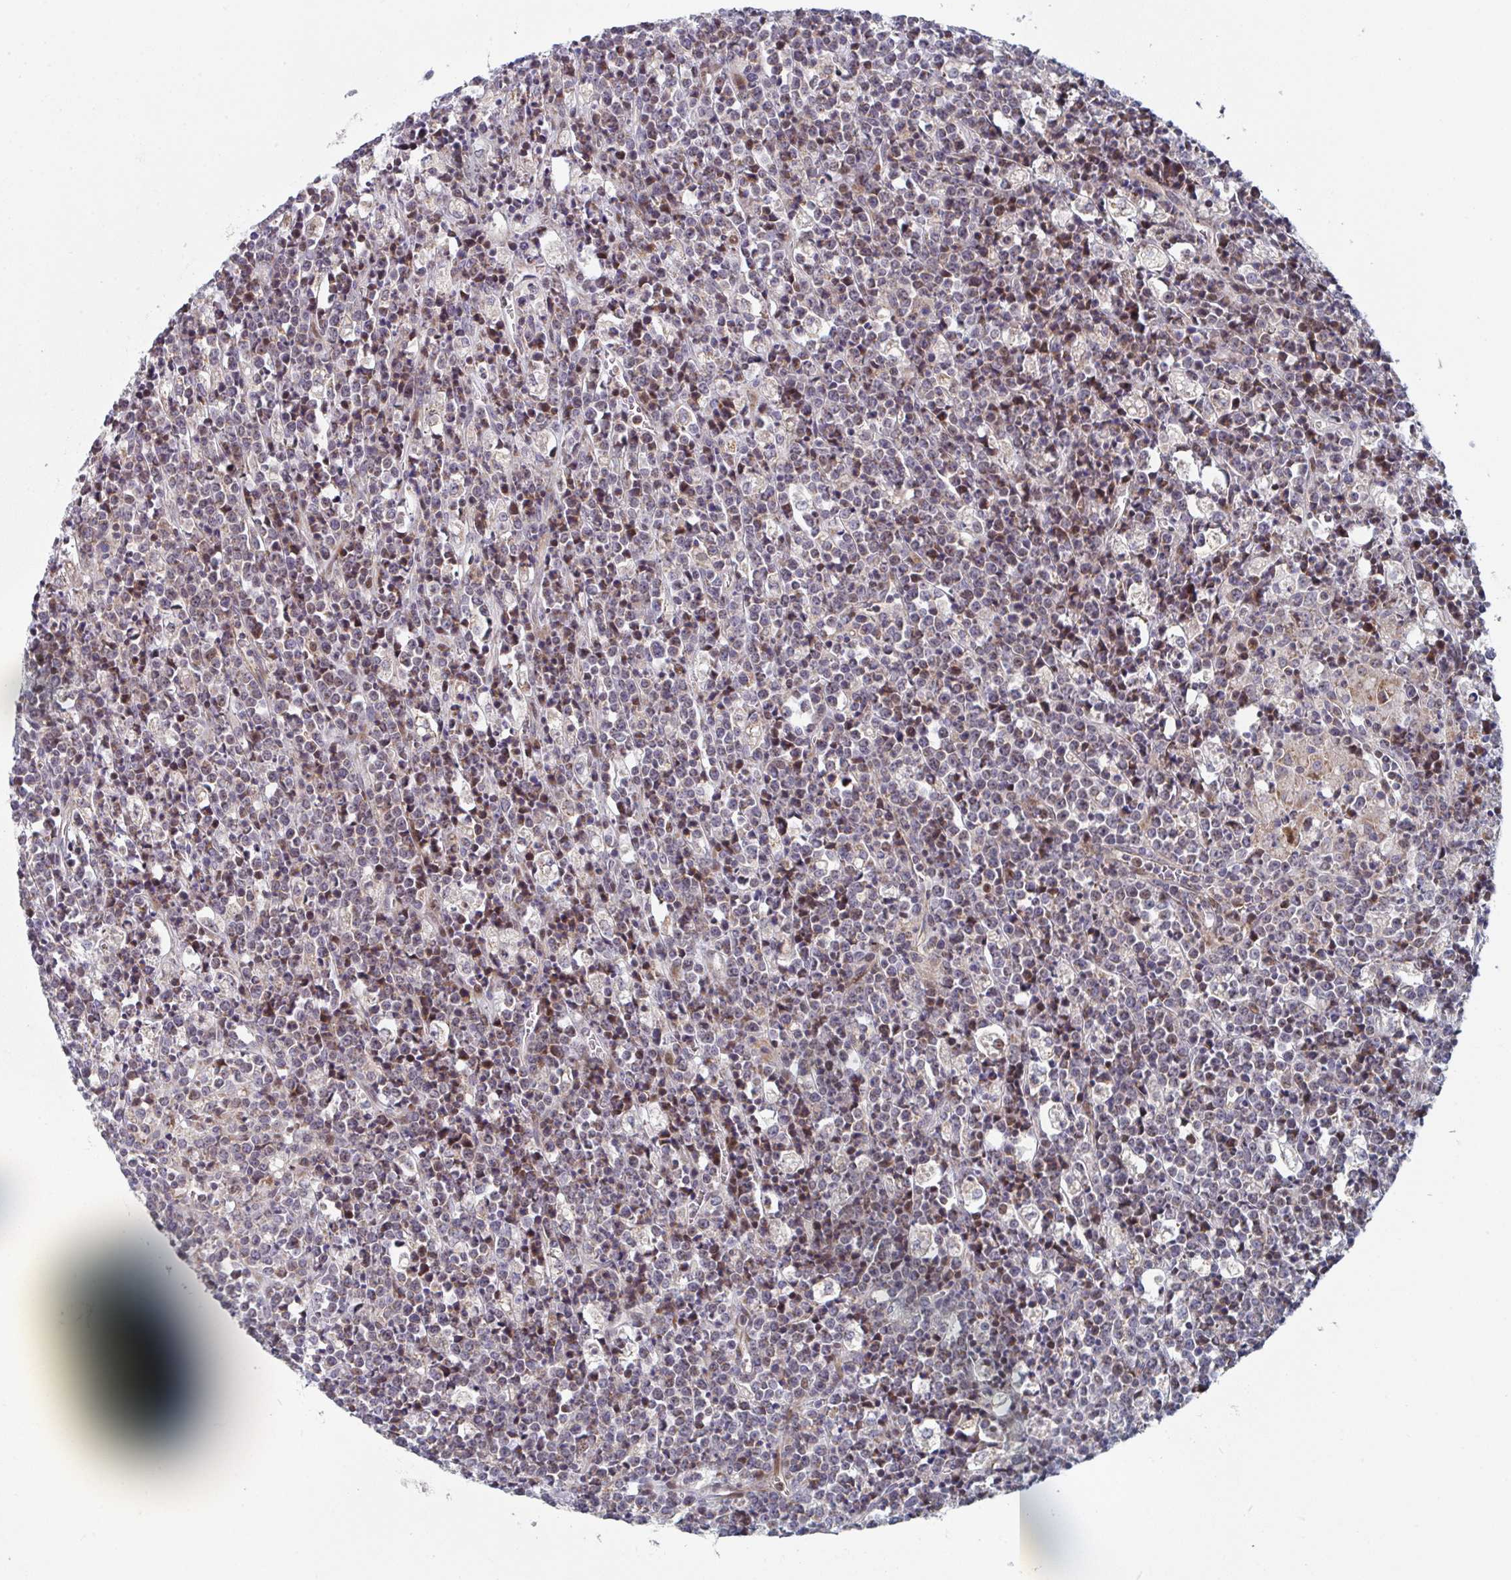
{"staining": {"intensity": "moderate", "quantity": "25%-75%", "location": "cytoplasmic/membranous,nuclear"}, "tissue": "lymphoma", "cell_type": "Tumor cells", "image_type": "cancer", "snomed": [{"axis": "morphology", "description": "Malignant lymphoma, non-Hodgkin's type, High grade"}, {"axis": "topography", "description": "Ovary"}], "caption": "Immunohistochemistry (IHC) staining of malignant lymphoma, non-Hodgkin's type (high-grade), which shows medium levels of moderate cytoplasmic/membranous and nuclear positivity in about 25%-75% of tumor cells indicating moderate cytoplasmic/membranous and nuclear protein staining. The staining was performed using DAB (3,3'-diaminobenzidine) (brown) for protein detection and nuclei were counterstained in hematoxylin (blue).", "gene": "ZNF644", "patient": {"sex": "female", "age": 56}}